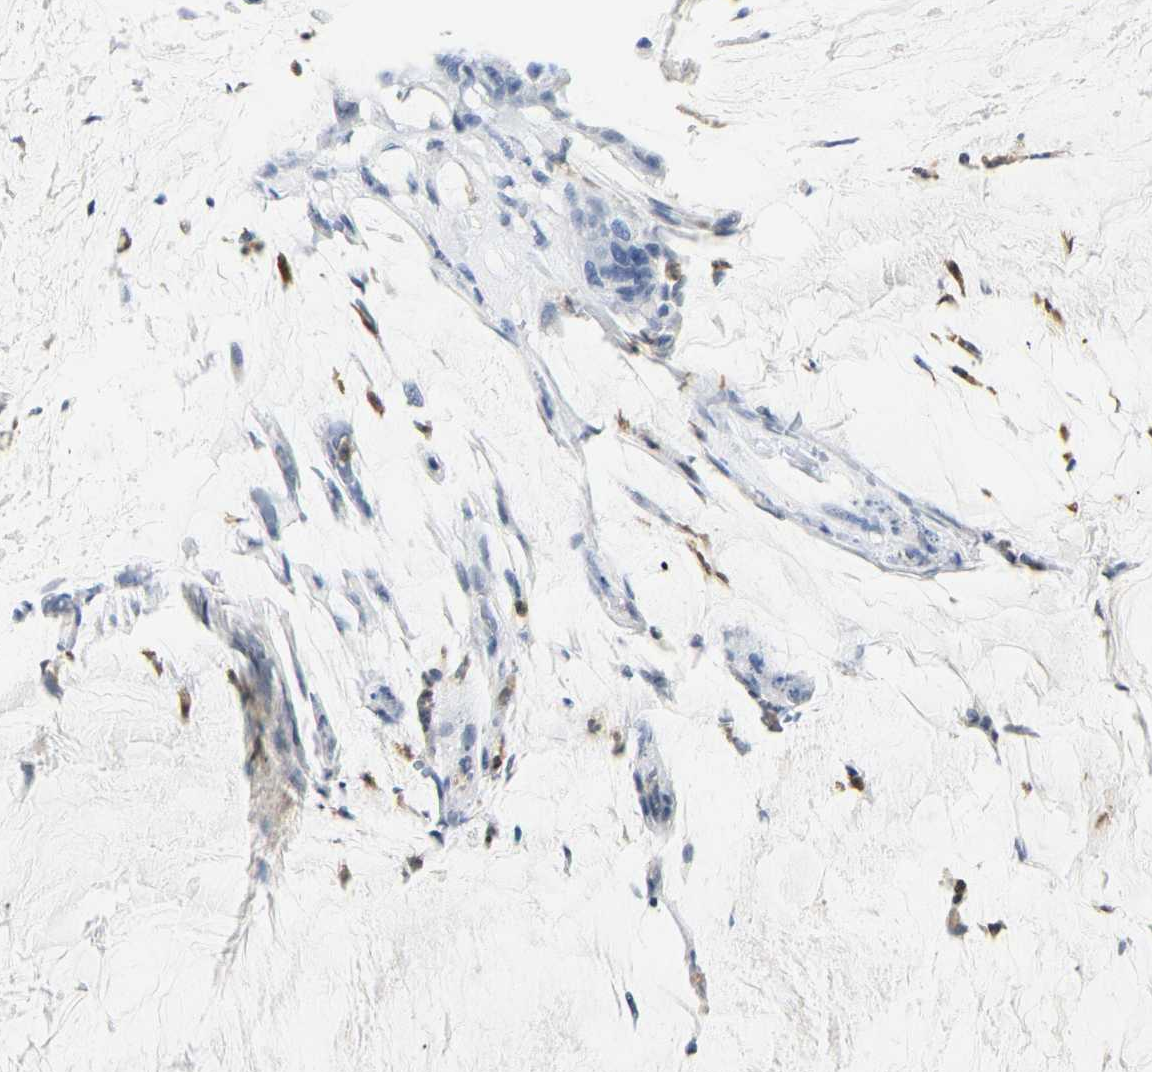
{"staining": {"intensity": "negative", "quantity": "none", "location": "none"}, "tissue": "pancreatic cancer", "cell_type": "Tumor cells", "image_type": "cancer", "snomed": [{"axis": "morphology", "description": "Adenocarcinoma, NOS"}, {"axis": "topography", "description": "Pancreas"}], "caption": "Tumor cells are negative for protein expression in human pancreatic cancer. (DAB (3,3'-diaminobenzidine) immunohistochemistry visualized using brightfield microscopy, high magnification).", "gene": "TXNDC2", "patient": {"sex": "male", "age": 41}}